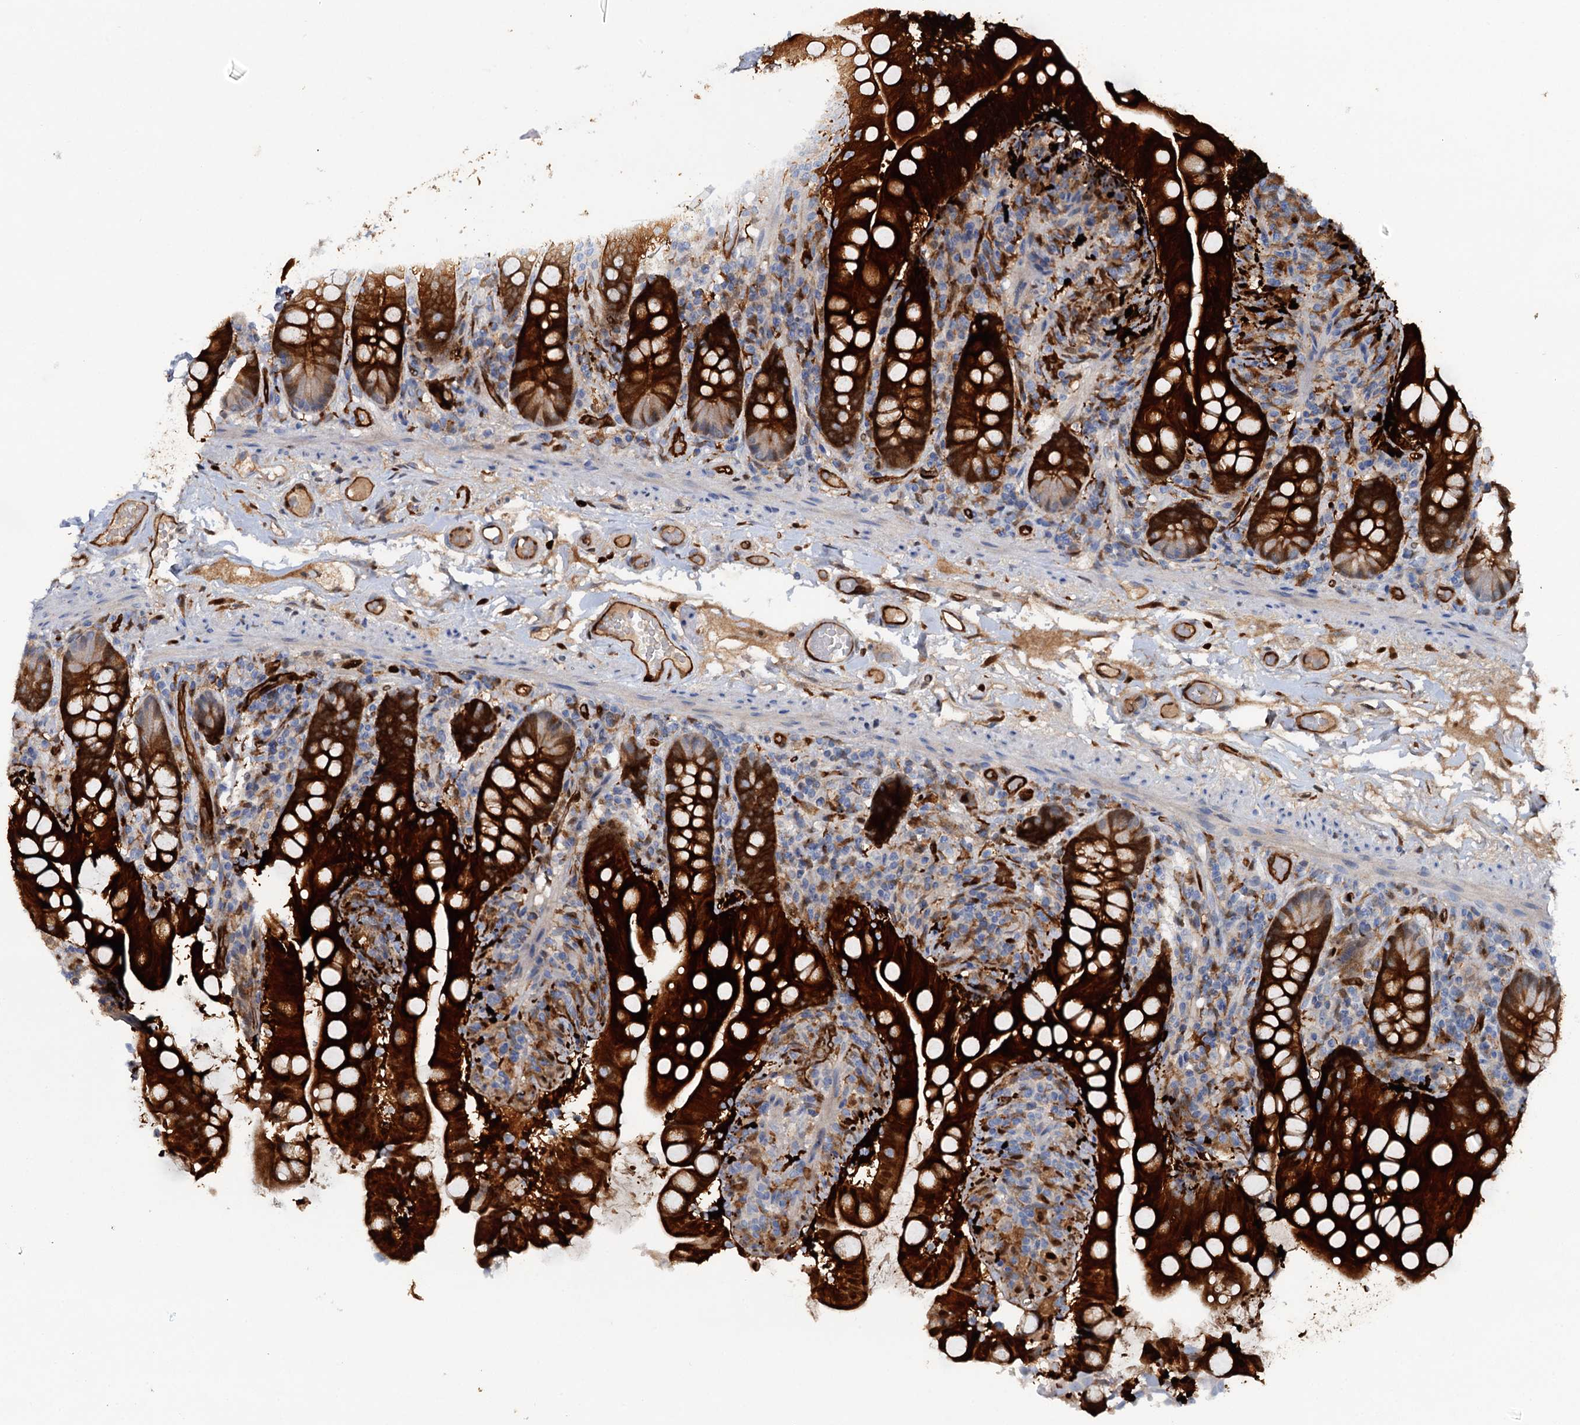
{"staining": {"intensity": "strong", "quantity": ">75%", "location": "cytoplasmic/membranous"}, "tissue": "small intestine", "cell_type": "Glandular cells", "image_type": "normal", "snomed": [{"axis": "morphology", "description": "Normal tissue, NOS"}, {"axis": "topography", "description": "Small intestine"}], "caption": "Immunohistochemistry (DAB) staining of unremarkable human small intestine shows strong cytoplasmic/membranous protein staining in approximately >75% of glandular cells. (IHC, brightfield microscopy, high magnification).", "gene": "IL17RD", "patient": {"sex": "female", "age": 64}}